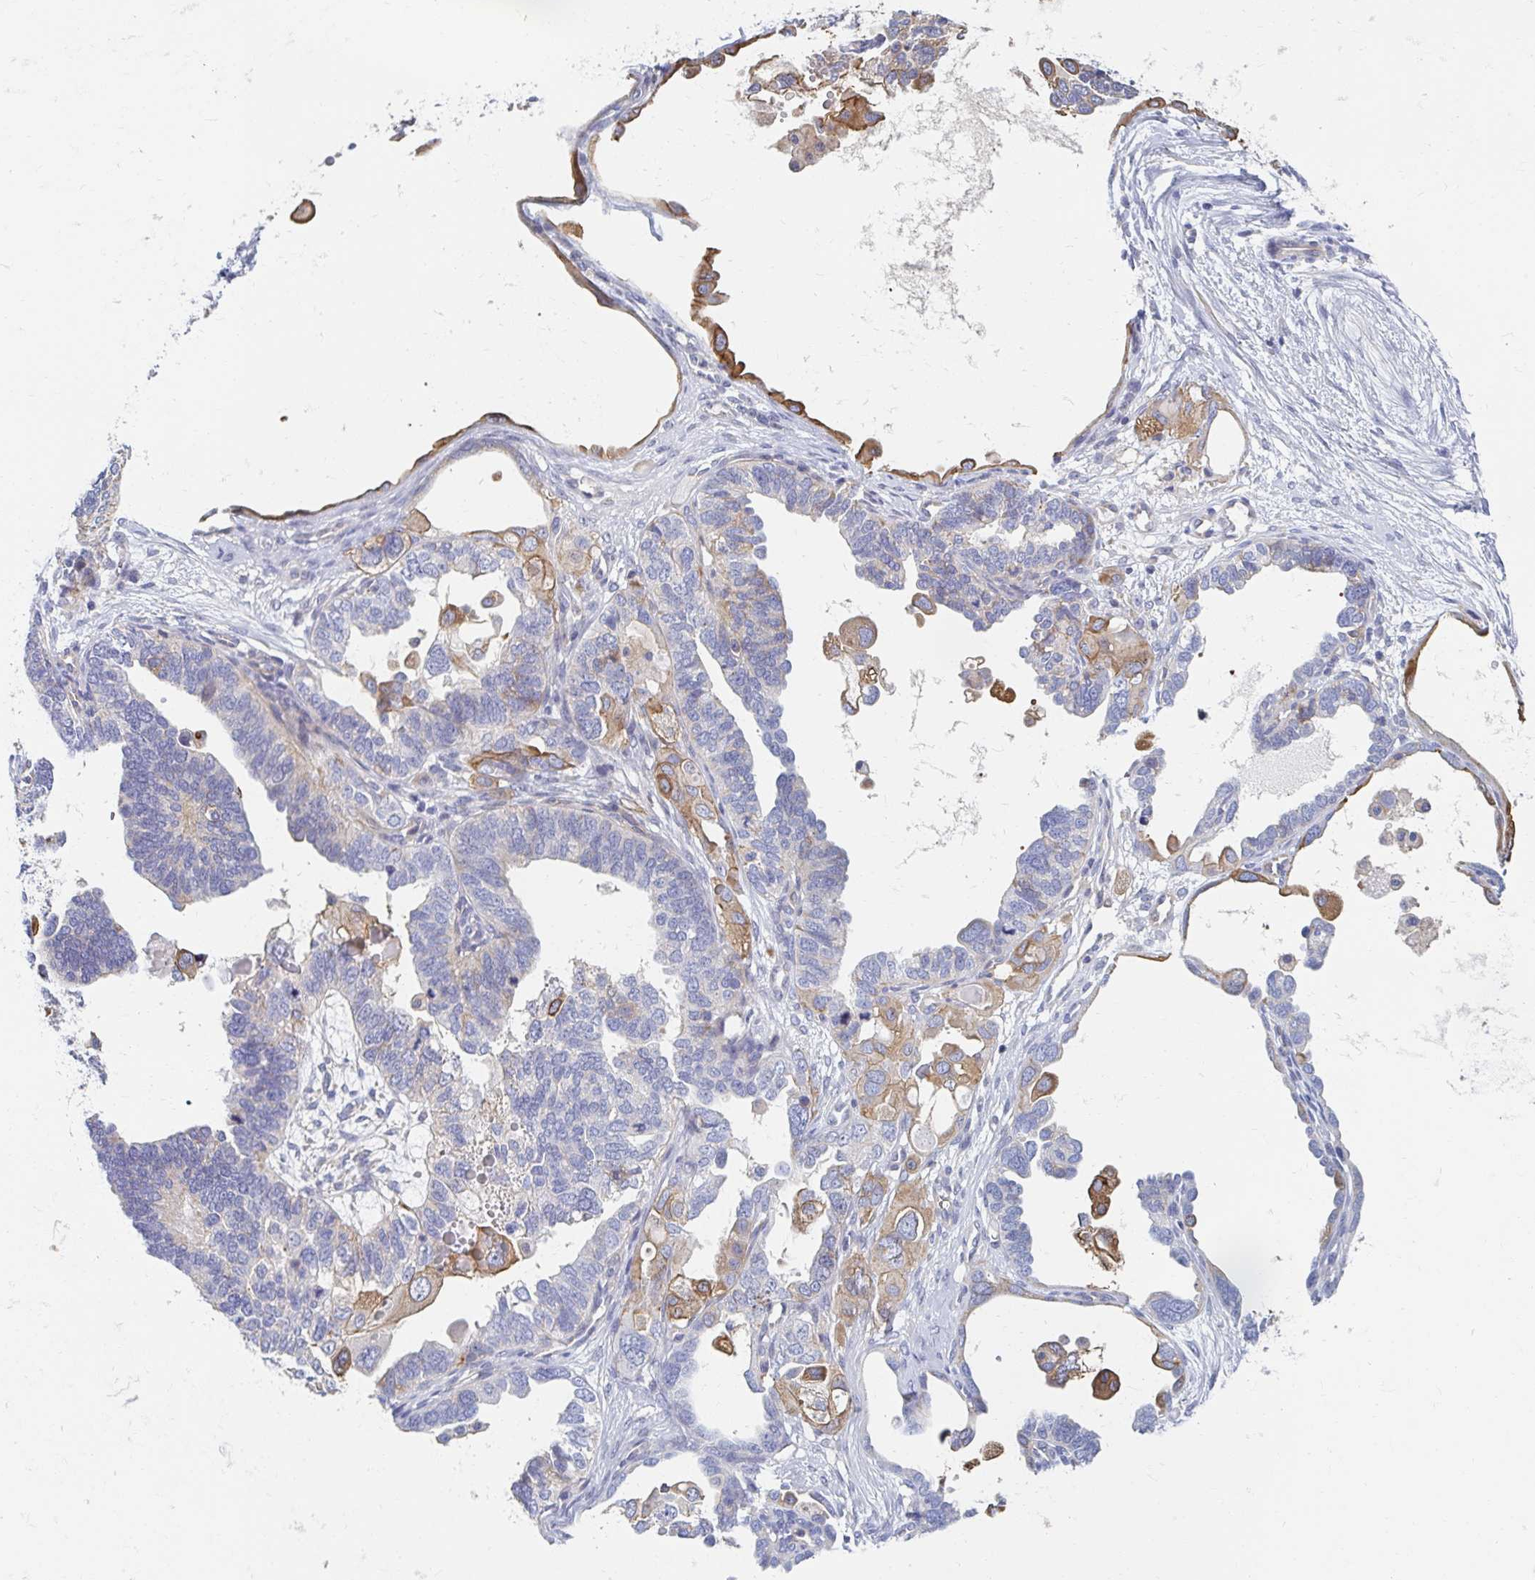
{"staining": {"intensity": "moderate", "quantity": "<25%", "location": "cytoplasmic/membranous"}, "tissue": "ovarian cancer", "cell_type": "Tumor cells", "image_type": "cancer", "snomed": [{"axis": "morphology", "description": "Cystadenocarcinoma, serous, NOS"}, {"axis": "topography", "description": "Ovary"}], "caption": "Protein expression analysis of human serous cystadenocarcinoma (ovarian) reveals moderate cytoplasmic/membranous staining in about <25% of tumor cells. (IHC, brightfield microscopy, high magnification).", "gene": "MYLK2", "patient": {"sex": "female", "age": 51}}